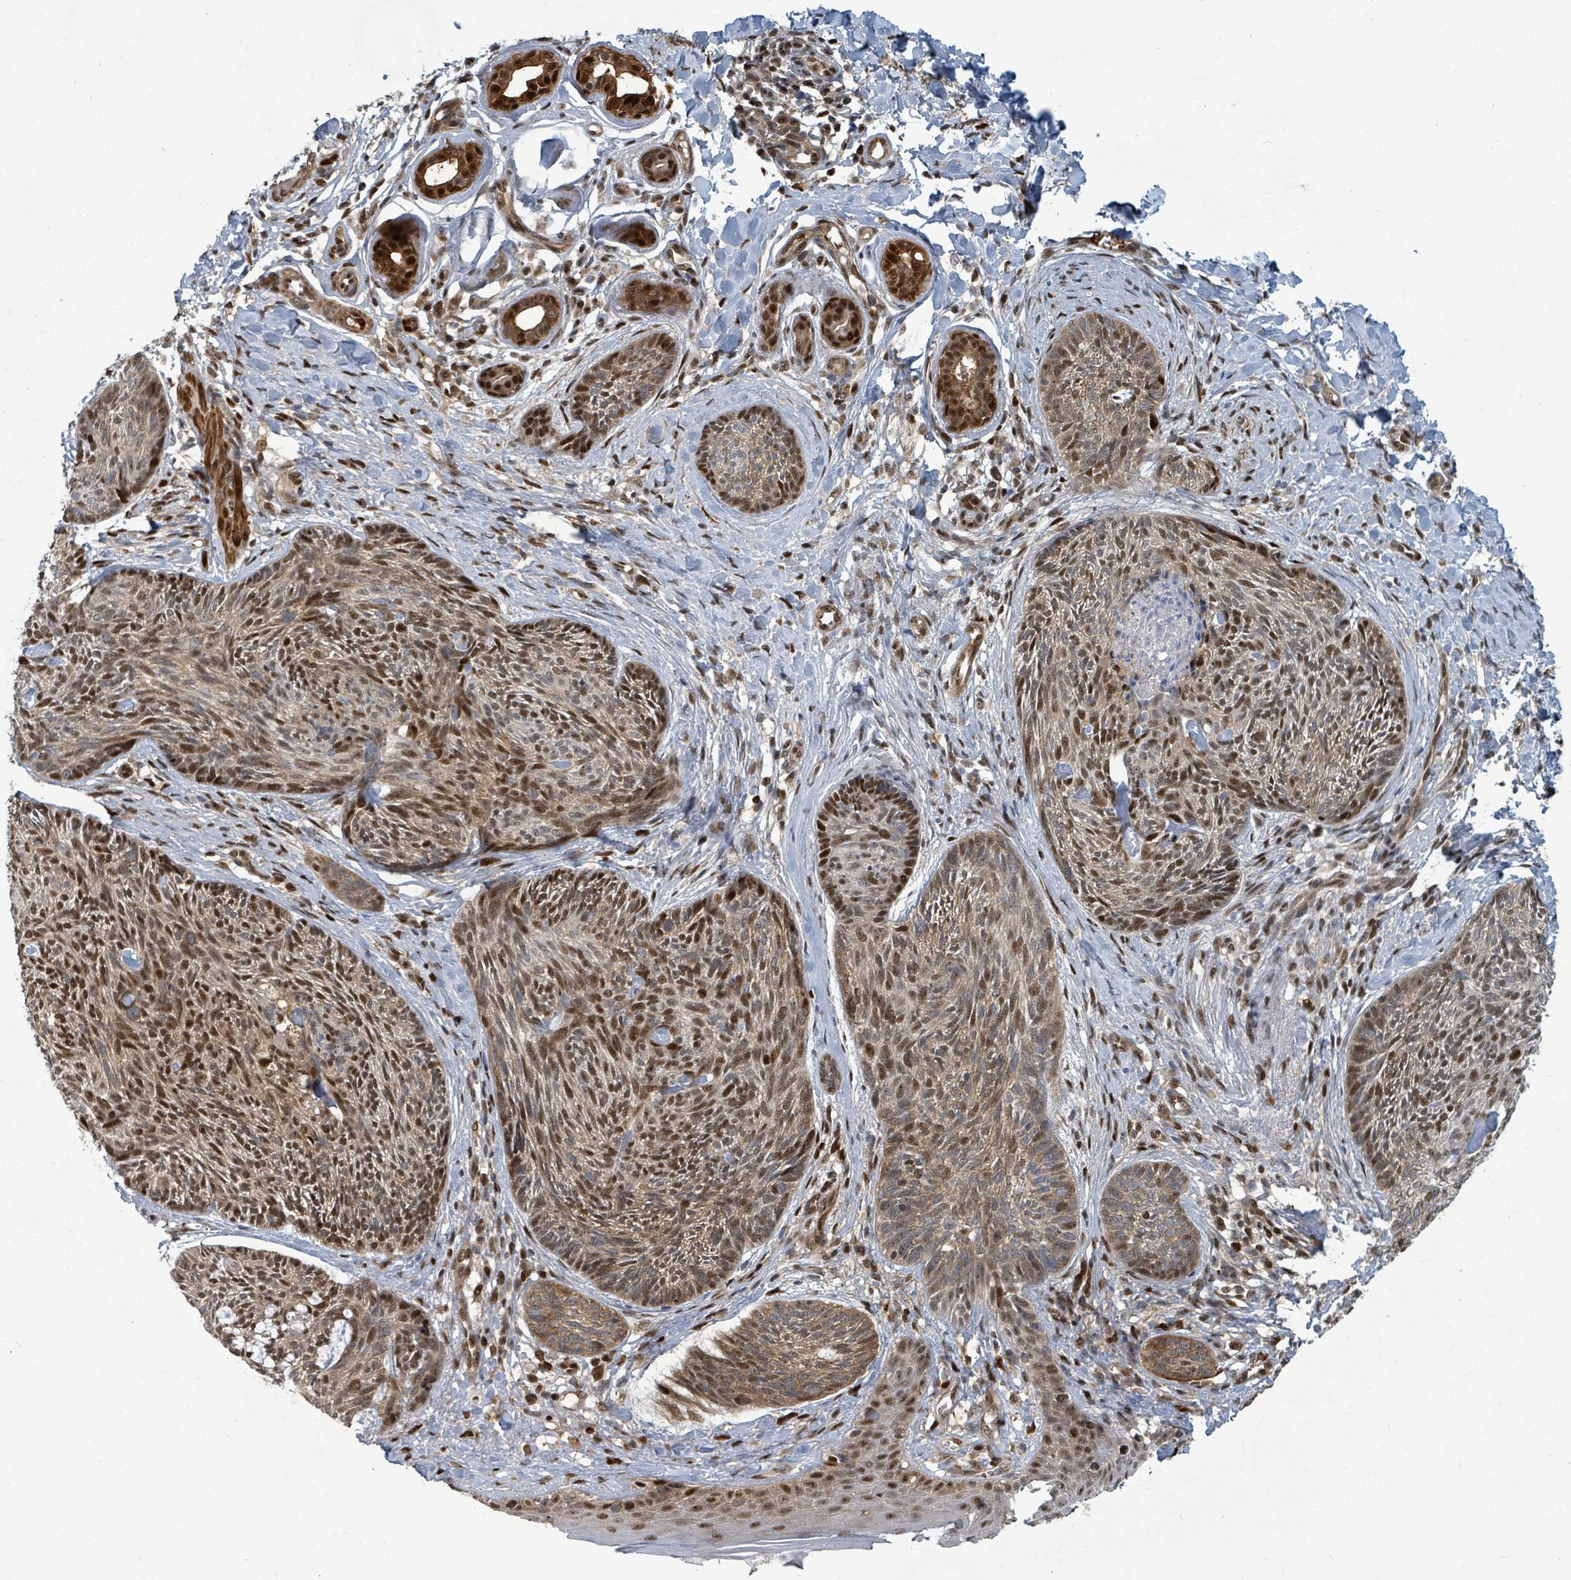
{"staining": {"intensity": "moderate", "quantity": ">75%", "location": "cytoplasmic/membranous,nuclear"}, "tissue": "skin cancer", "cell_type": "Tumor cells", "image_type": "cancer", "snomed": [{"axis": "morphology", "description": "Basal cell carcinoma"}, {"axis": "topography", "description": "Skin"}], "caption": "This histopathology image displays immunohistochemistry staining of skin cancer (basal cell carcinoma), with medium moderate cytoplasmic/membranous and nuclear positivity in approximately >75% of tumor cells.", "gene": "TRDMT1", "patient": {"sex": "male", "age": 73}}